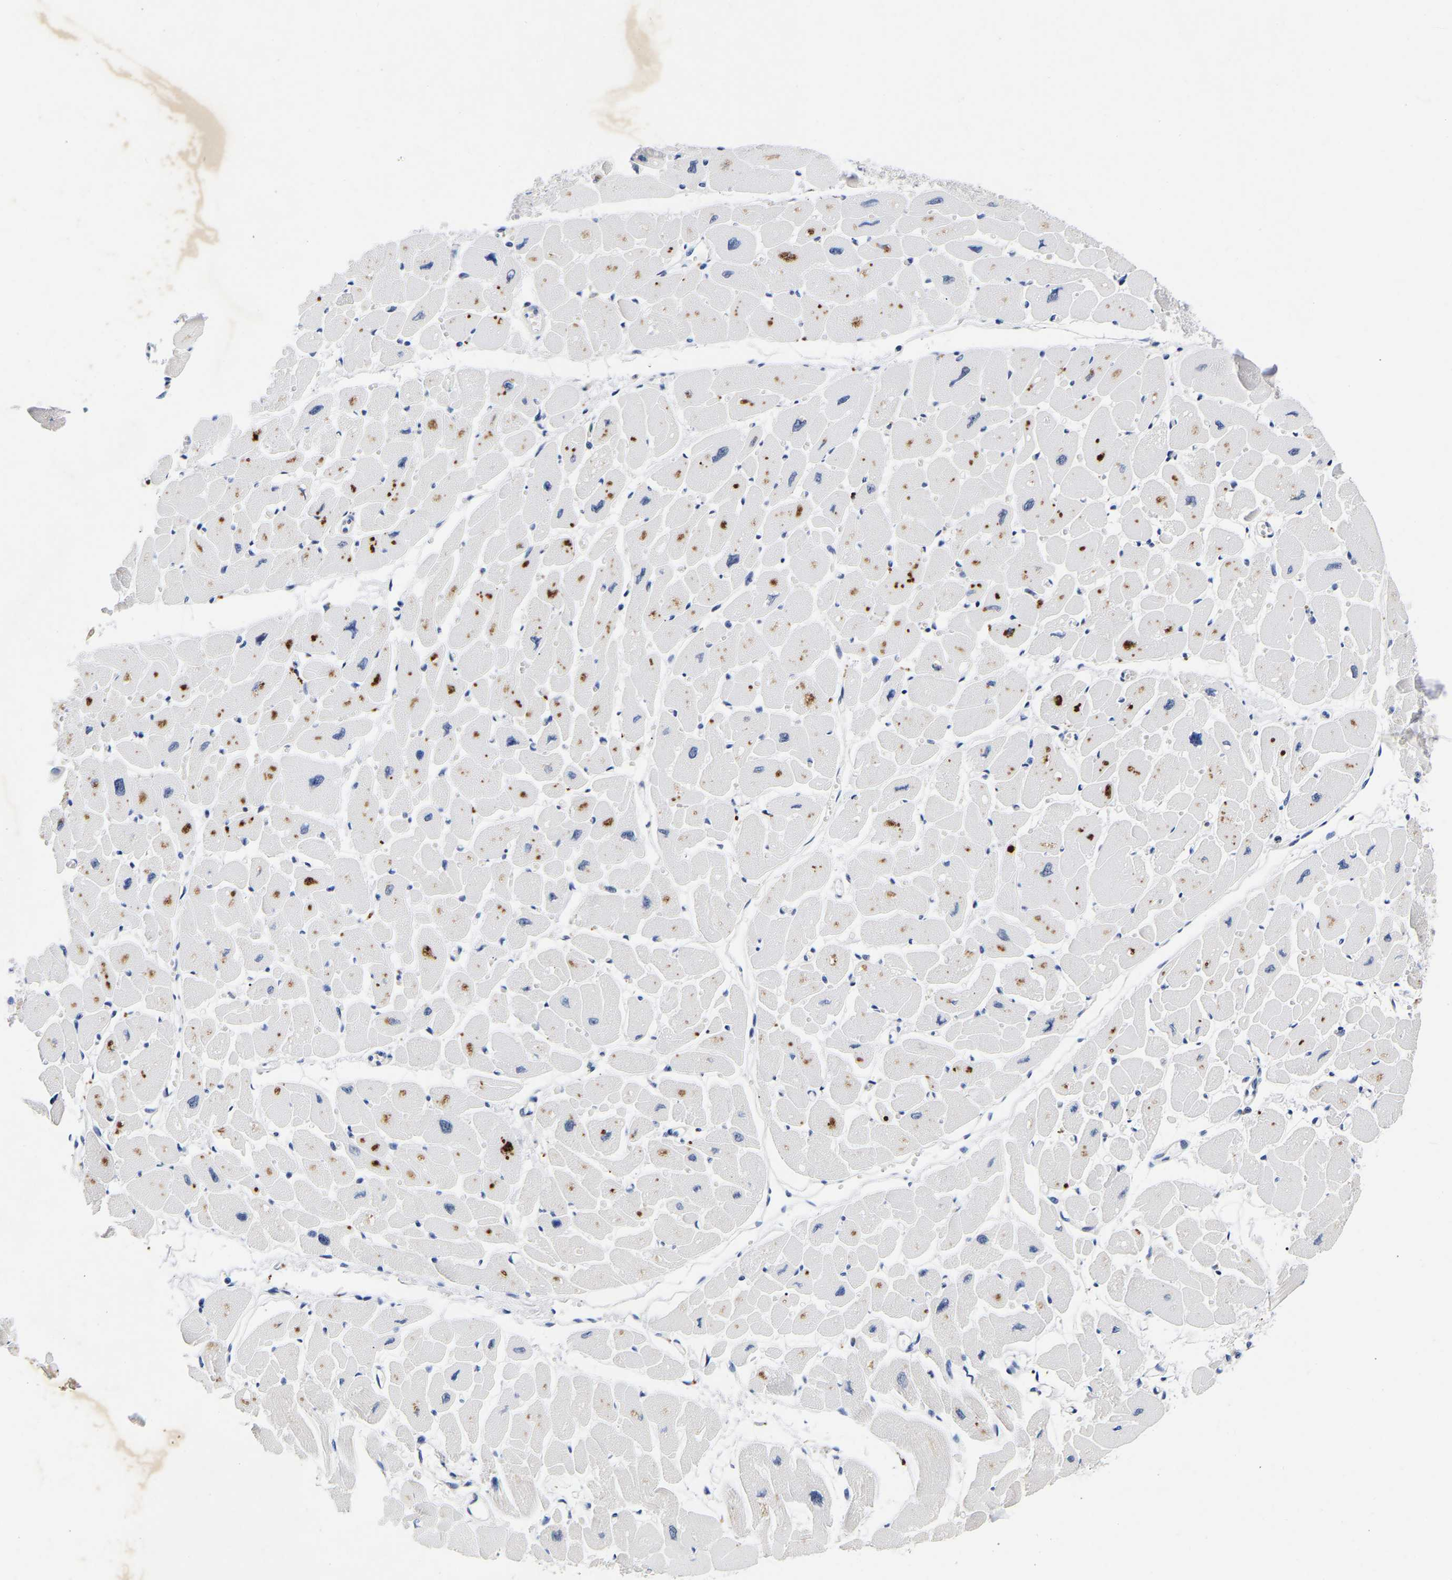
{"staining": {"intensity": "moderate", "quantity": "<25%", "location": "cytoplasmic/membranous"}, "tissue": "heart muscle", "cell_type": "Cardiomyocytes", "image_type": "normal", "snomed": [{"axis": "morphology", "description": "Normal tissue, NOS"}, {"axis": "topography", "description": "Heart"}], "caption": "Cardiomyocytes reveal moderate cytoplasmic/membranous expression in about <25% of cells in benign heart muscle.", "gene": "CCDC6", "patient": {"sex": "female", "age": 54}}